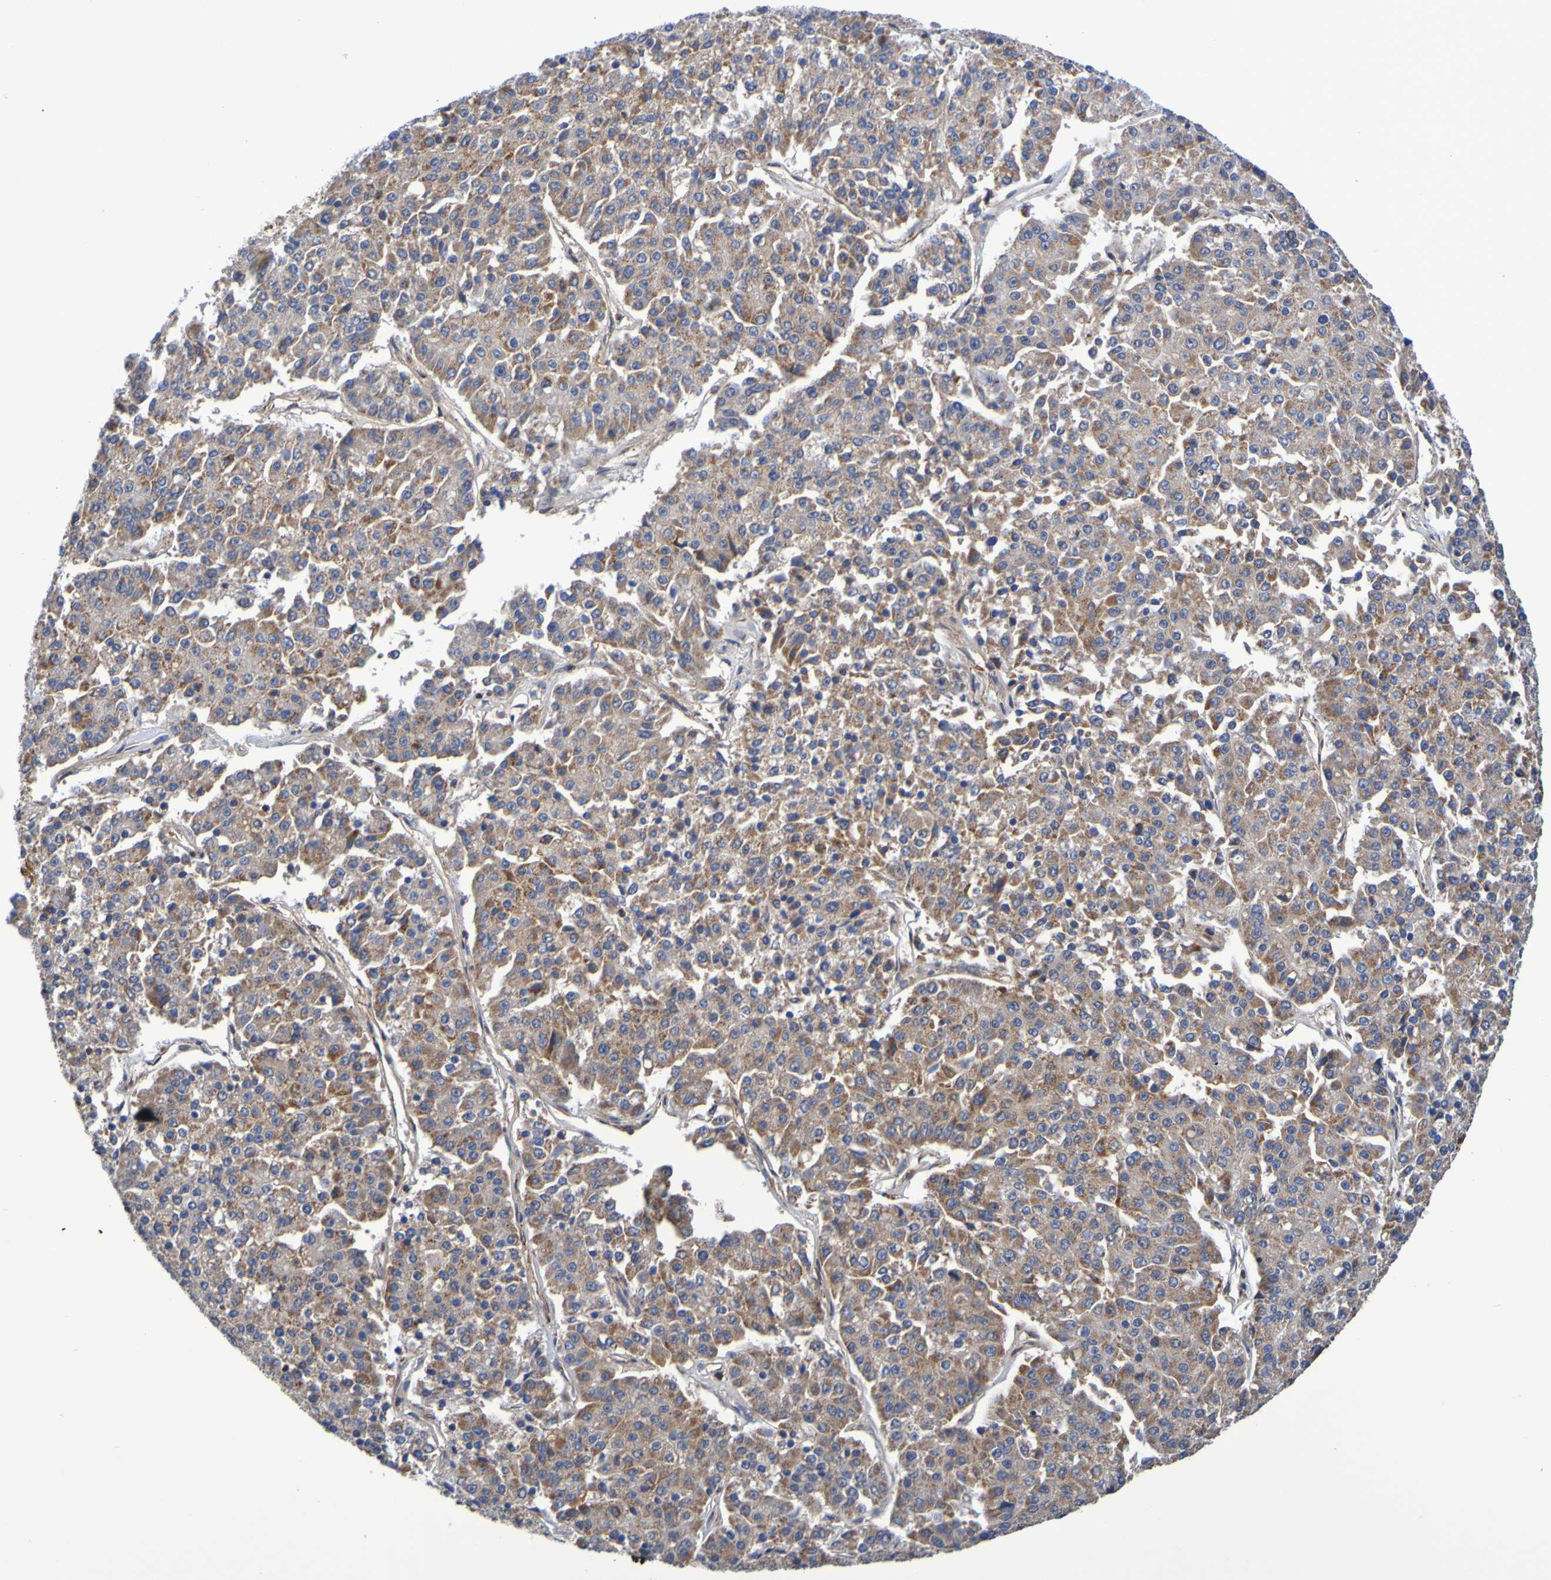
{"staining": {"intensity": "moderate", "quantity": ">75%", "location": "cytoplasmic/membranous"}, "tissue": "pancreatic cancer", "cell_type": "Tumor cells", "image_type": "cancer", "snomed": [{"axis": "morphology", "description": "Adenocarcinoma, NOS"}, {"axis": "topography", "description": "Pancreas"}], "caption": "Tumor cells display moderate cytoplasmic/membranous staining in about >75% of cells in pancreatic adenocarcinoma.", "gene": "CCDC51", "patient": {"sex": "male", "age": 50}}